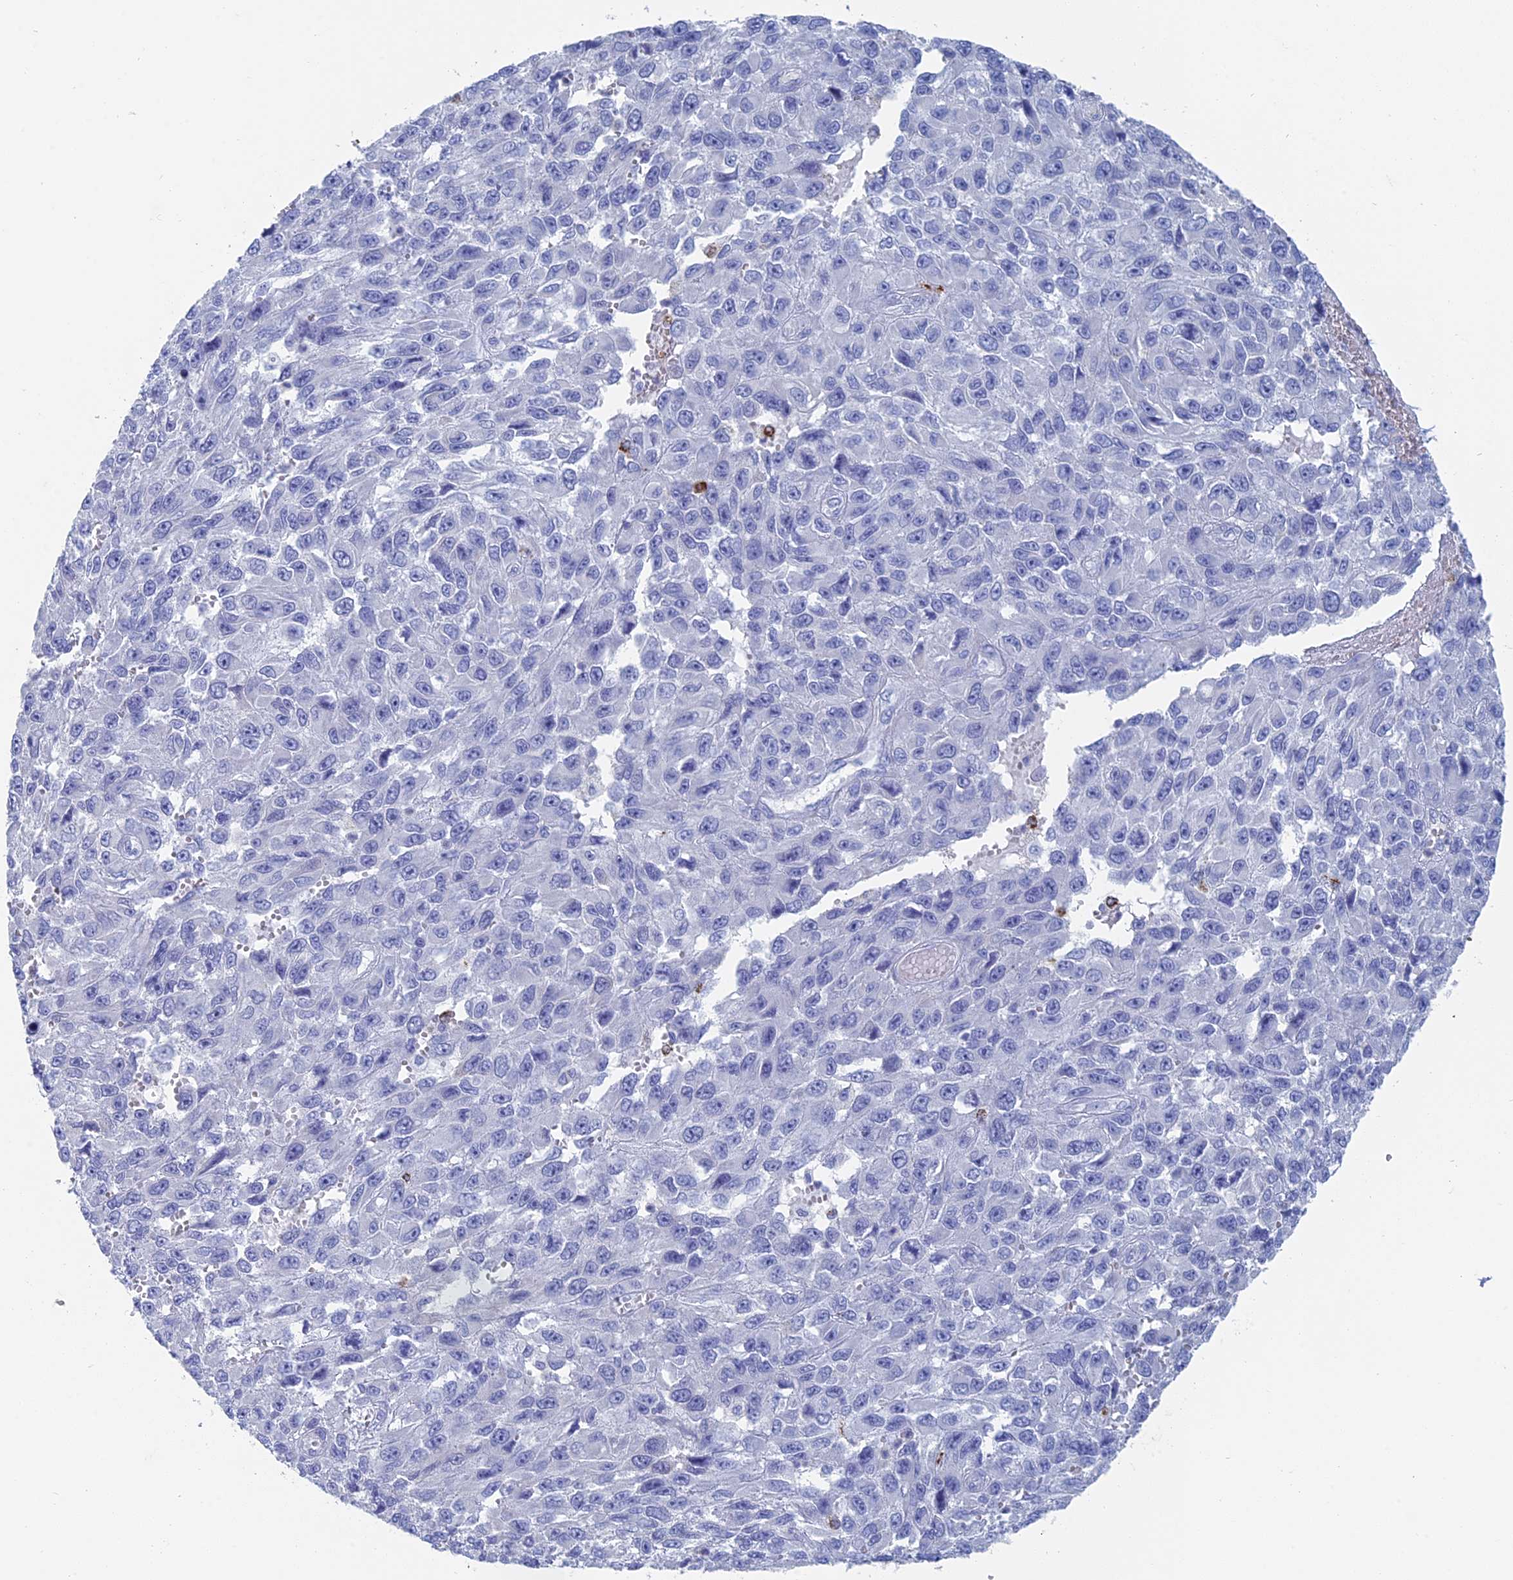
{"staining": {"intensity": "negative", "quantity": "none", "location": "none"}, "tissue": "melanoma", "cell_type": "Tumor cells", "image_type": "cancer", "snomed": [{"axis": "morphology", "description": "Normal tissue, NOS"}, {"axis": "morphology", "description": "Malignant melanoma, NOS"}, {"axis": "topography", "description": "Skin"}], "caption": "Protein analysis of malignant melanoma shows no significant expression in tumor cells. (IHC, brightfield microscopy, high magnification).", "gene": "ALMS1", "patient": {"sex": "female", "age": 96}}